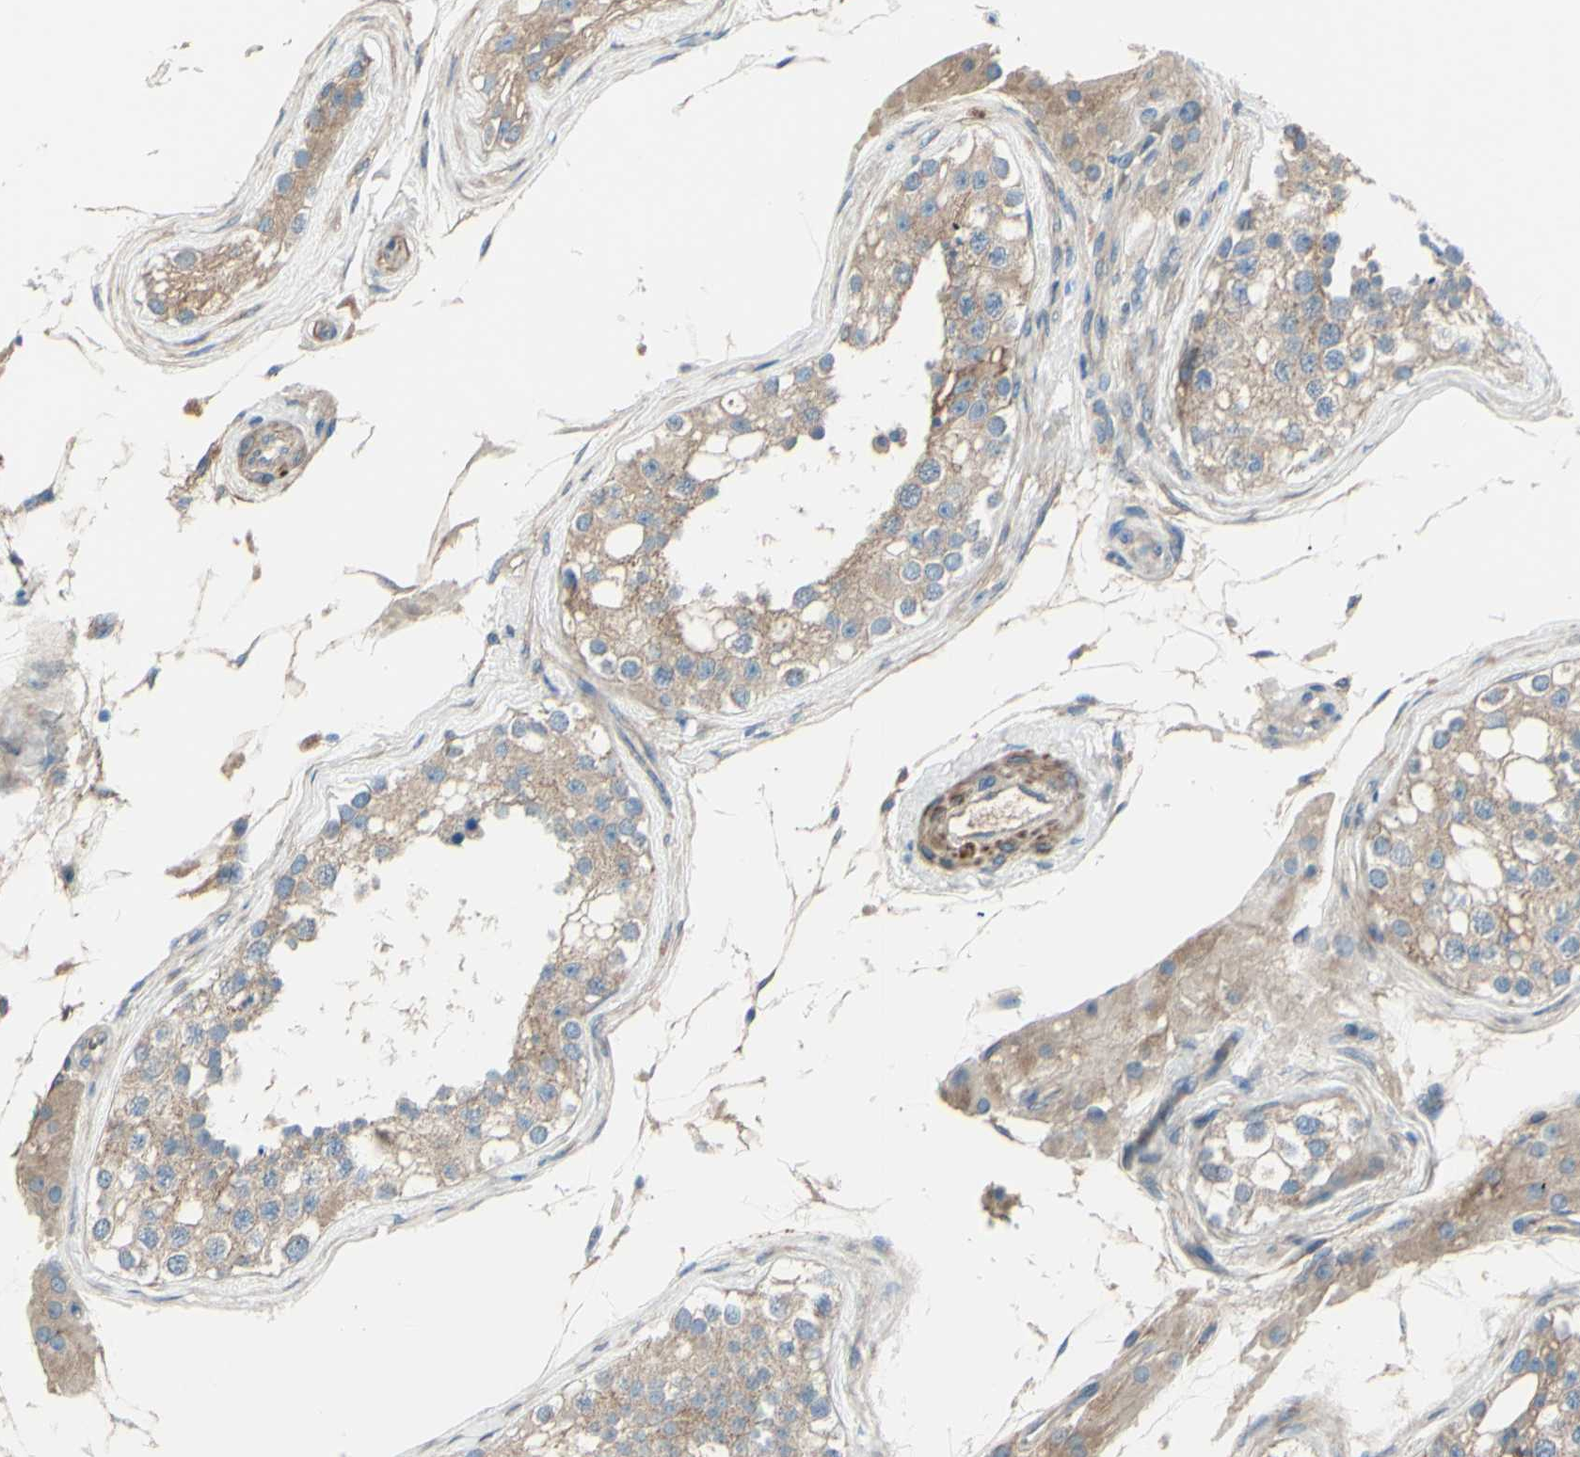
{"staining": {"intensity": "weak", "quantity": ">75%", "location": "cytoplasmic/membranous"}, "tissue": "testis", "cell_type": "Cells in seminiferous ducts", "image_type": "normal", "snomed": [{"axis": "morphology", "description": "Normal tissue, NOS"}, {"axis": "topography", "description": "Testis"}], "caption": "Weak cytoplasmic/membranous staining for a protein is identified in about >75% of cells in seminiferous ducts of normal testis using immunohistochemistry.", "gene": "PCDHGA10", "patient": {"sex": "male", "age": 68}}